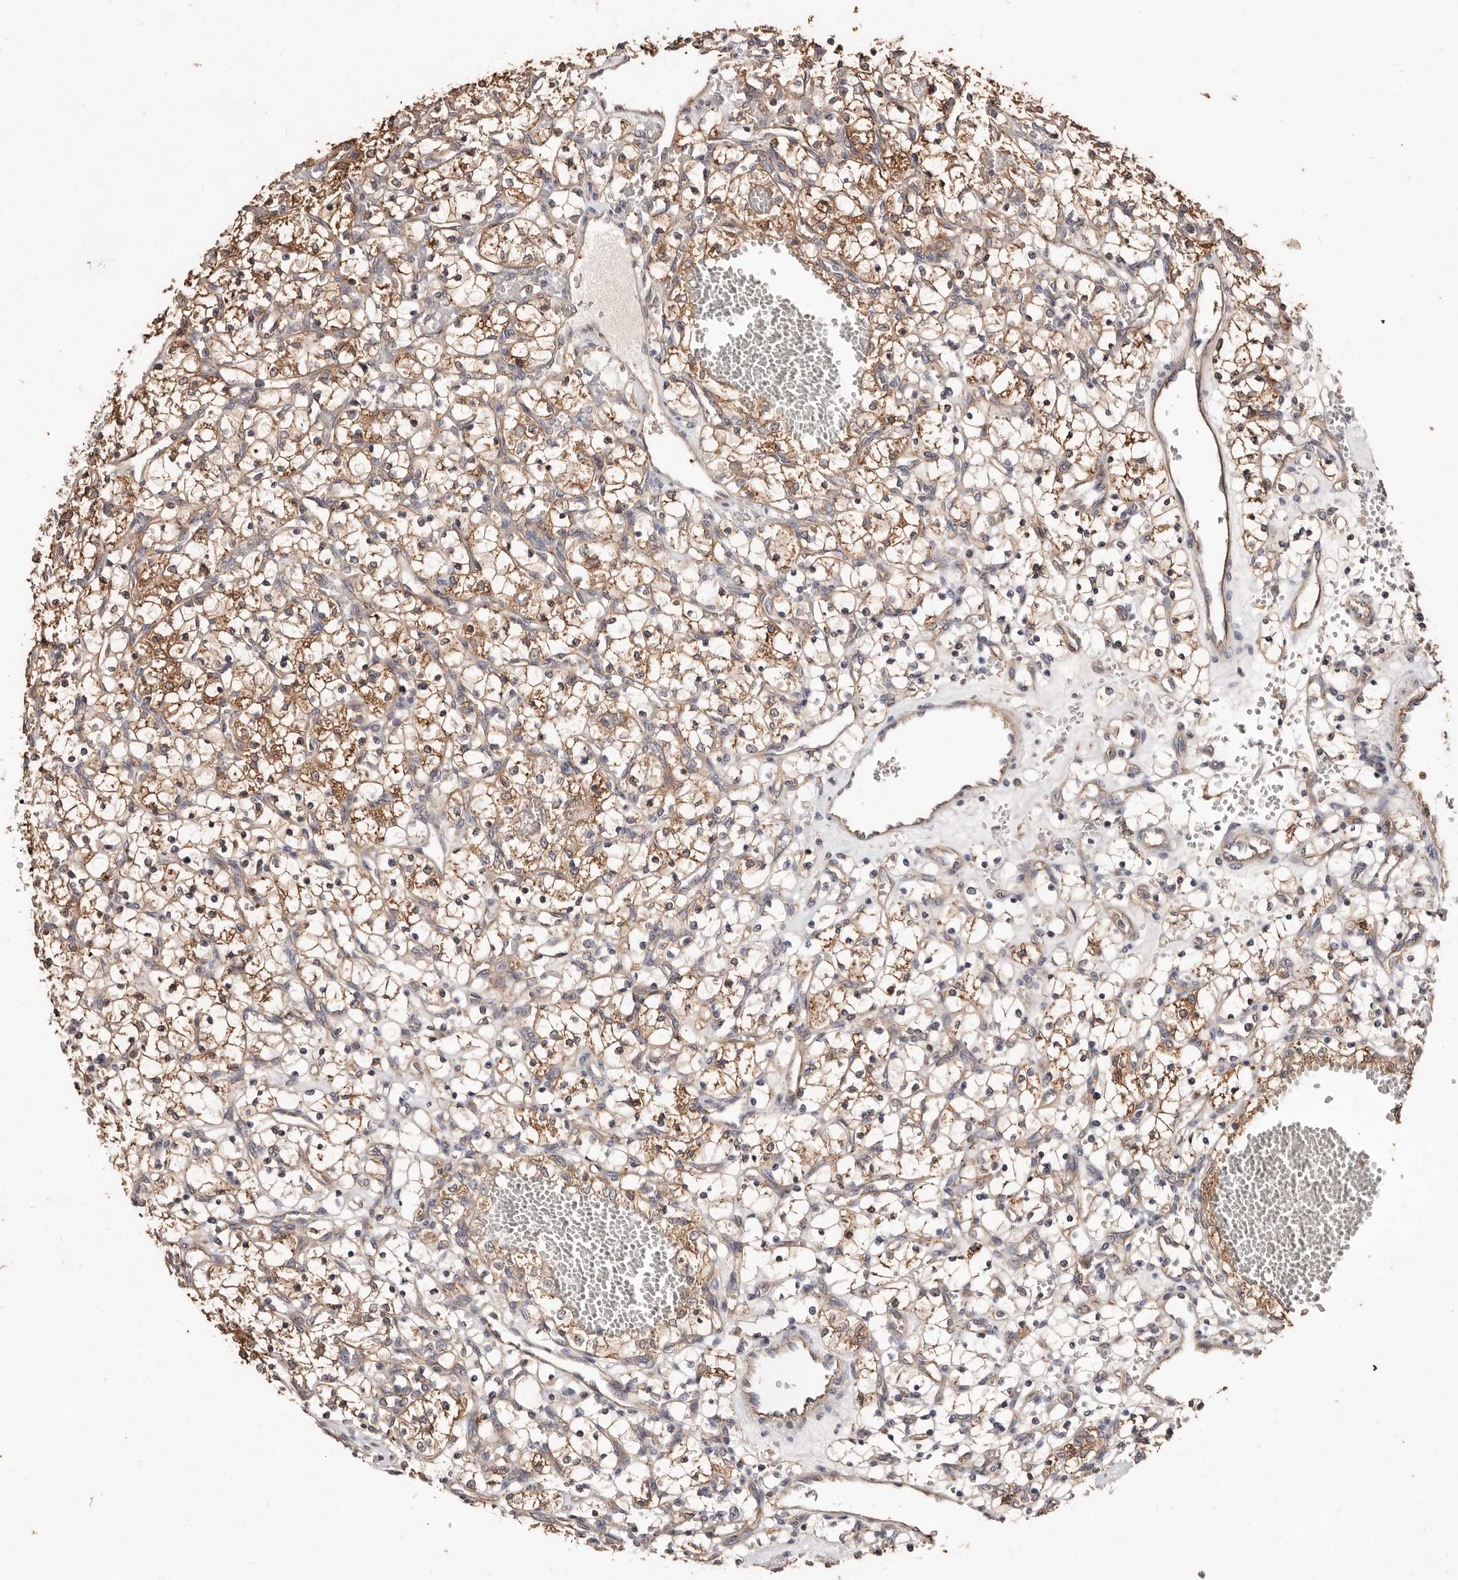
{"staining": {"intensity": "moderate", "quantity": ">75%", "location": "cytoplasmic/membranous"}, "tissue": "renal cancer", "cell_type": "Tumor cells", "image_type": "cancer", "snomed": [{"axis": "morphology", "description": "Adenocarcinoma, NOS"}, {"axis": "topography", "description": "Kidney"}], "caption": "High-magnification brightfield microscopy of renal cancer stained with DAB (brown) and counterstained with hematoxylin (blue). tumor cells exhibit moderate cytoplasmic/membranous positivity is seen in approximately>75% of cells. (Stains: DAB in brown, nuclei in blue, Microscopy: brightfield microscopy at high magnification).", "gene": "CCL14", "patient": {"sex": "female", "age": 69}}